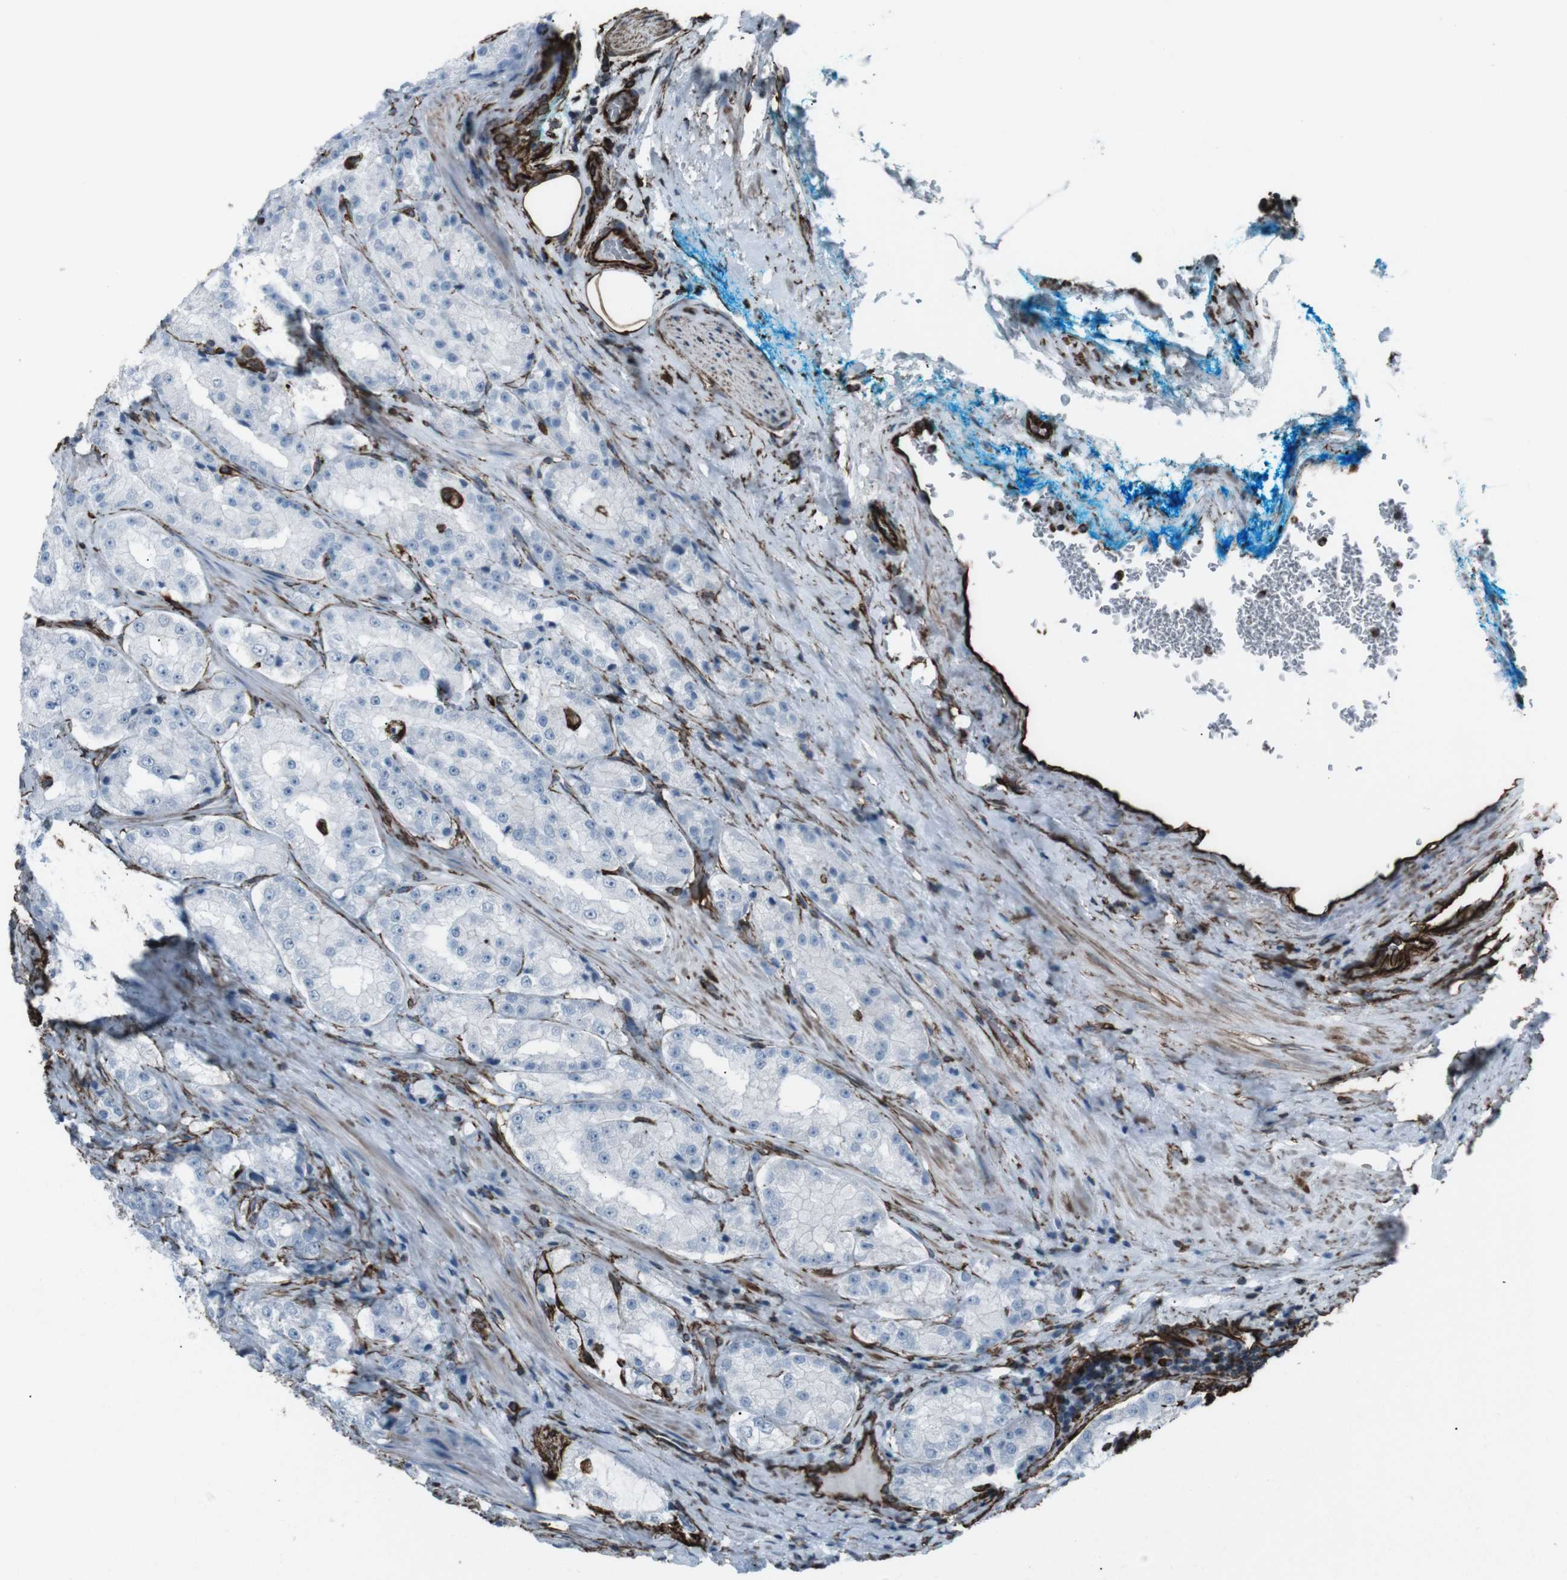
{"staining": {"intensity": "negative", "quantity": "none", "location": "none"}, "tissue": "prostate cancer", "cell_type": "Tumor cells", "image_type": "cancer", "snomed": [{"axis": "morphology", "description": "Adenocarcinoma, High grade"}, {"axis": "topography", "description": "Prostate"}], "caption": "Human high-grade adenocarcinoma (prostate) stained for a protein using immunohistochemistry (IHC) exhibits no staining in tumor cells.", "gene": "ZDHHC6", "patient": {"sex": "male", "age": 73}}